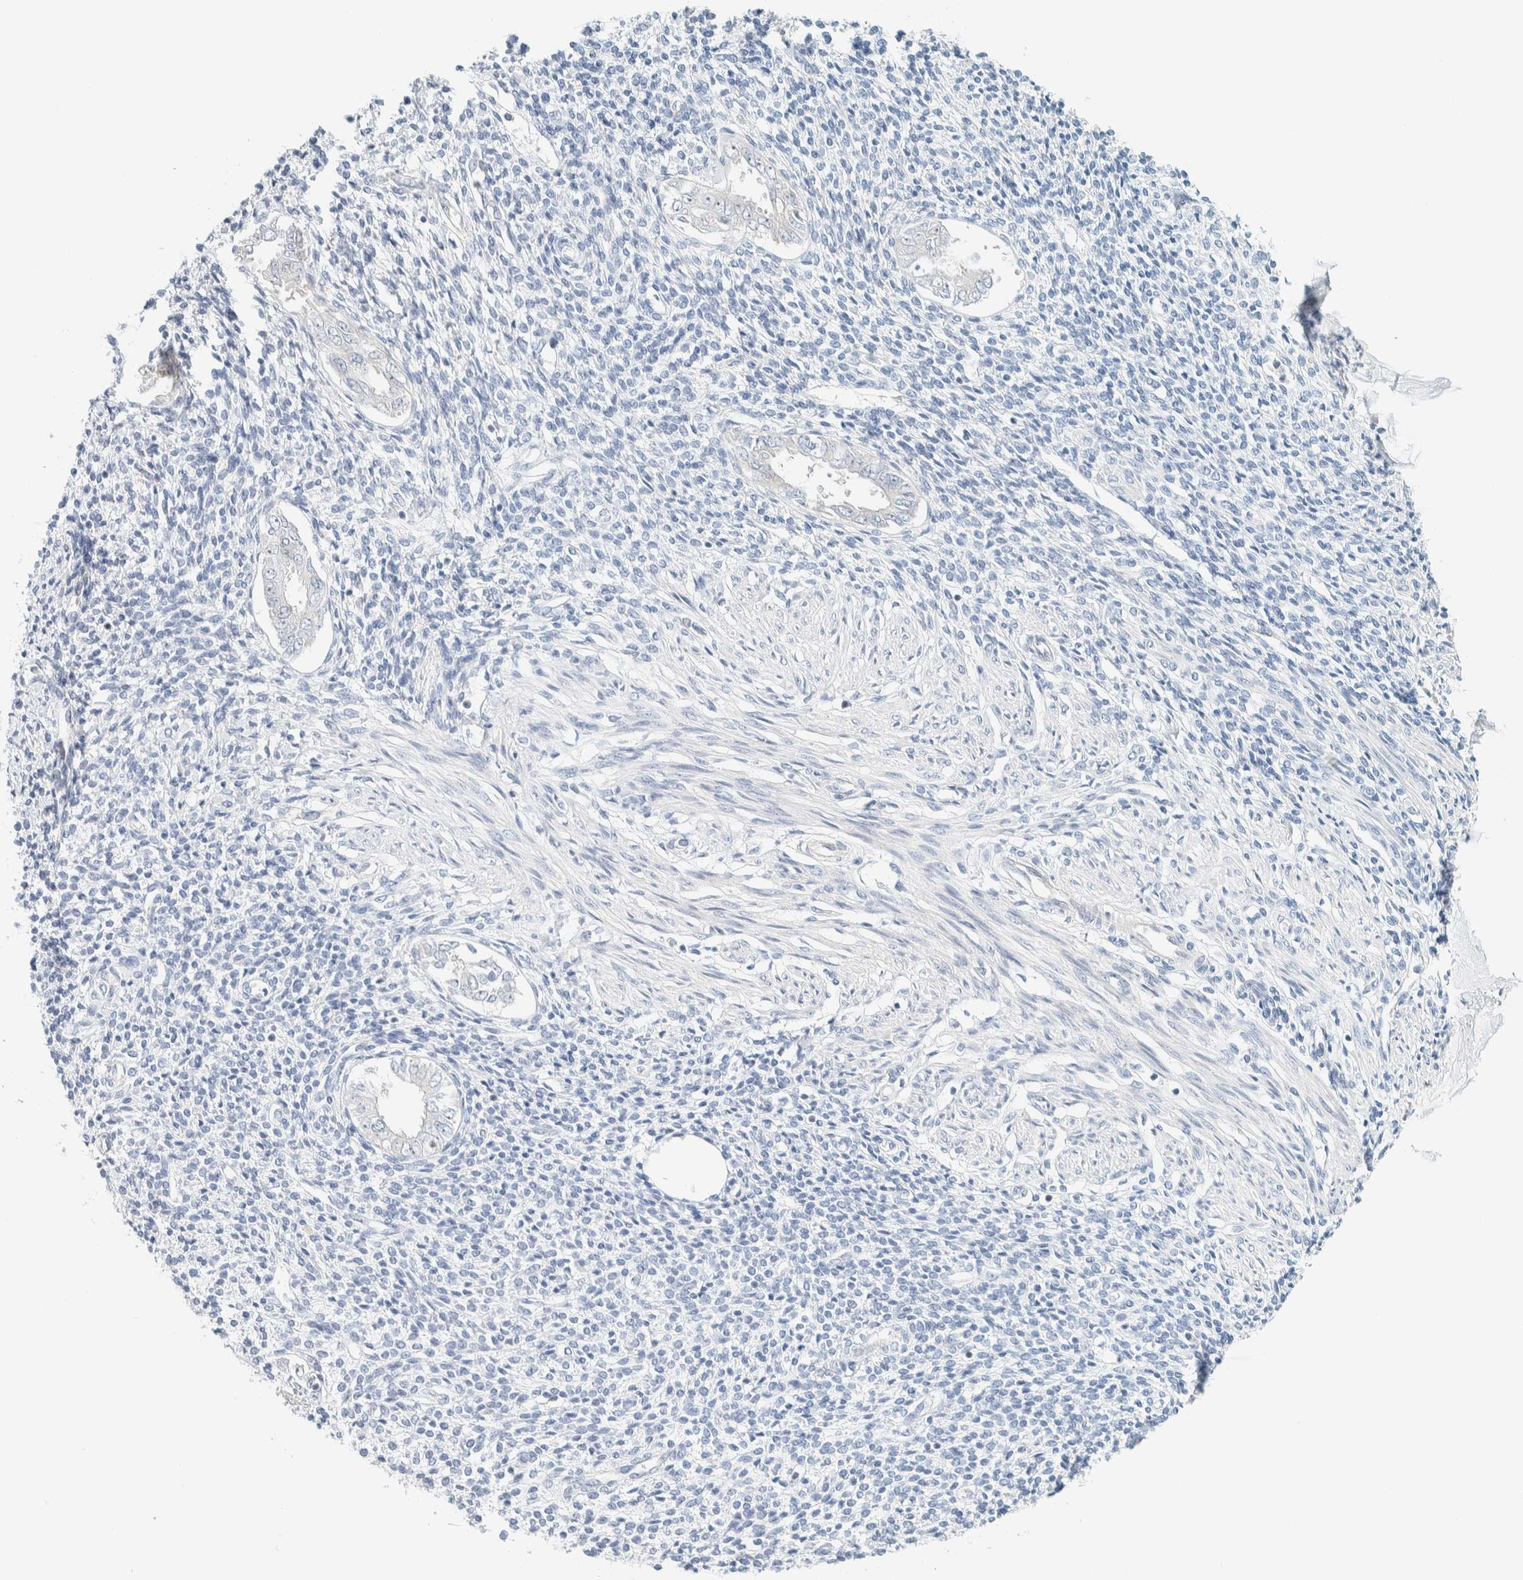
{"staining": {"intensity": "negative", "quantity": "none", "location": "none"}, "tissue": "endometrium", "cell_type": "Cells in endometrial stroma", "image_type": "normal", "snomed": [{"axis": "morphology", "description": "Normal tissue, NOS"}, {"axis": "topography", "description": "Endometrium"}], "caption": "IHC of unremarkable human endometrium demonstrates no expression in cells in endometrial stroma.", "gene": "NDE1", "patient": {"sex": "female", "age": 66}}